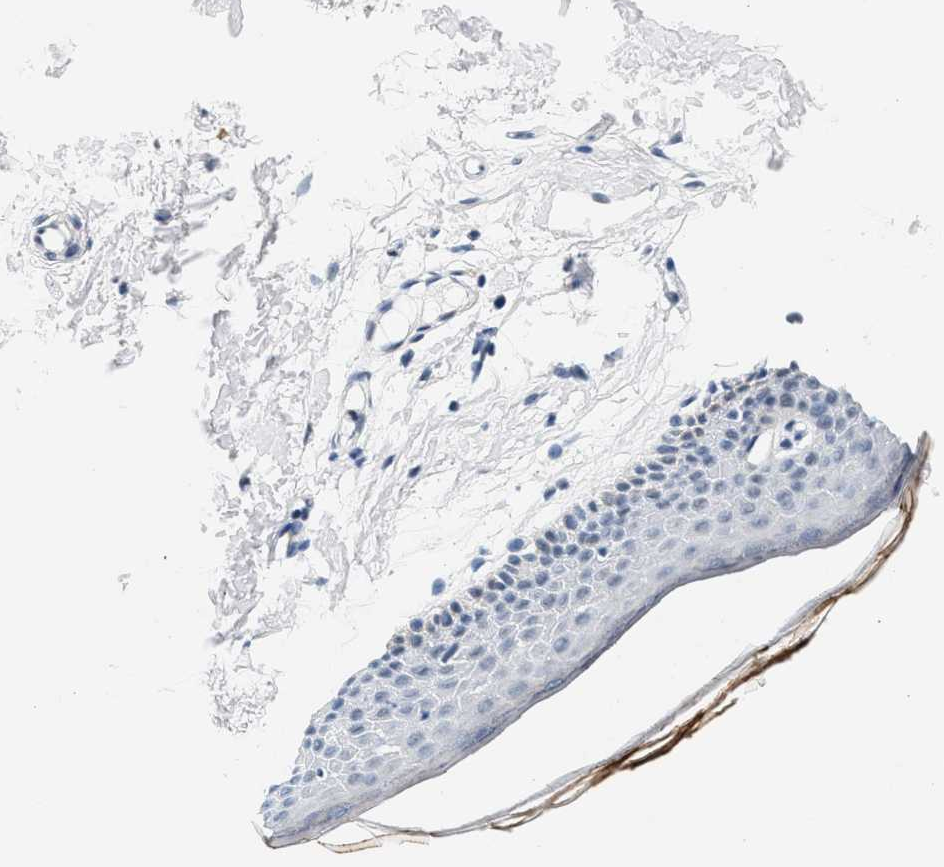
{"staining": {"intensity": "moderate", "quantity": "<25%", "location": "cytoplasmic/membranous"}, "tissue": "skin", "cell_type": "Epidermal cells", "image_type": "normal", "snomed": [{"axis": "morphology", "description": "Normal tissue, NOS"}, {"axis": "topography", "description": "Vulva"}], "caption": "Moderate cytoplasmic/membranous protein staining is appreciated in approximately <25% of epidermal cells in skin.", "gene": "ATF2", "patient": {"sex": "female", "age": 54}}